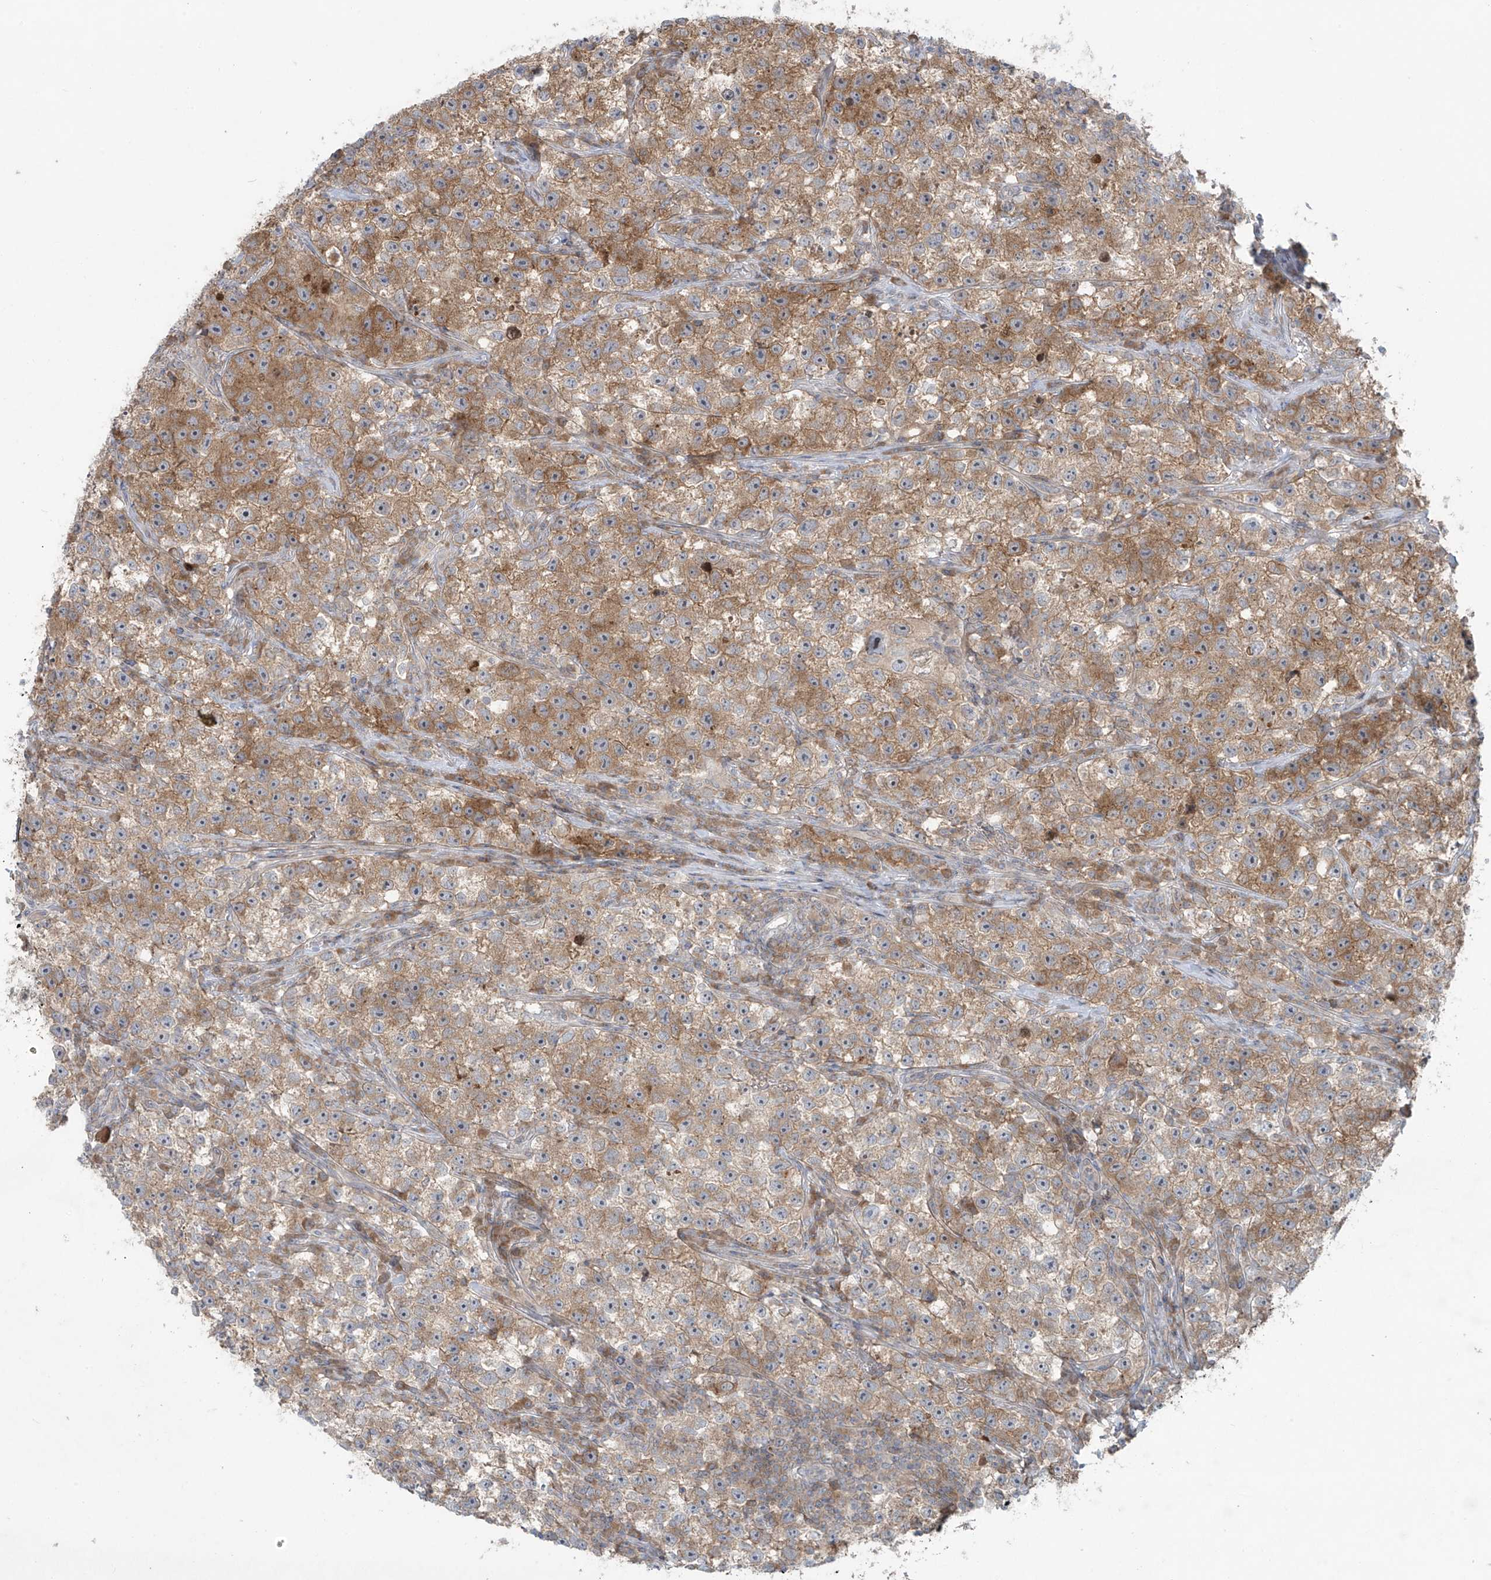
{"staining": {"intensity": "moderate", "quantity": ">75%", "location": "cytoplasmic/membranous"}, "tissue": "testis cancer", "cell_type": "Tumor cells", "image_type": "cancer", "snomed": [{"axis": "morphology", "description": "Seminoma, NOS"}, {"axis": "topography", "description": "Testis"}], "caption": "A brown stain labels moderate cytoplasmic/membranous positivity of a protein in testis seminoma tumor cells.", "gene": "PPAT", "patient": {"sex": "male", "age": 22}}